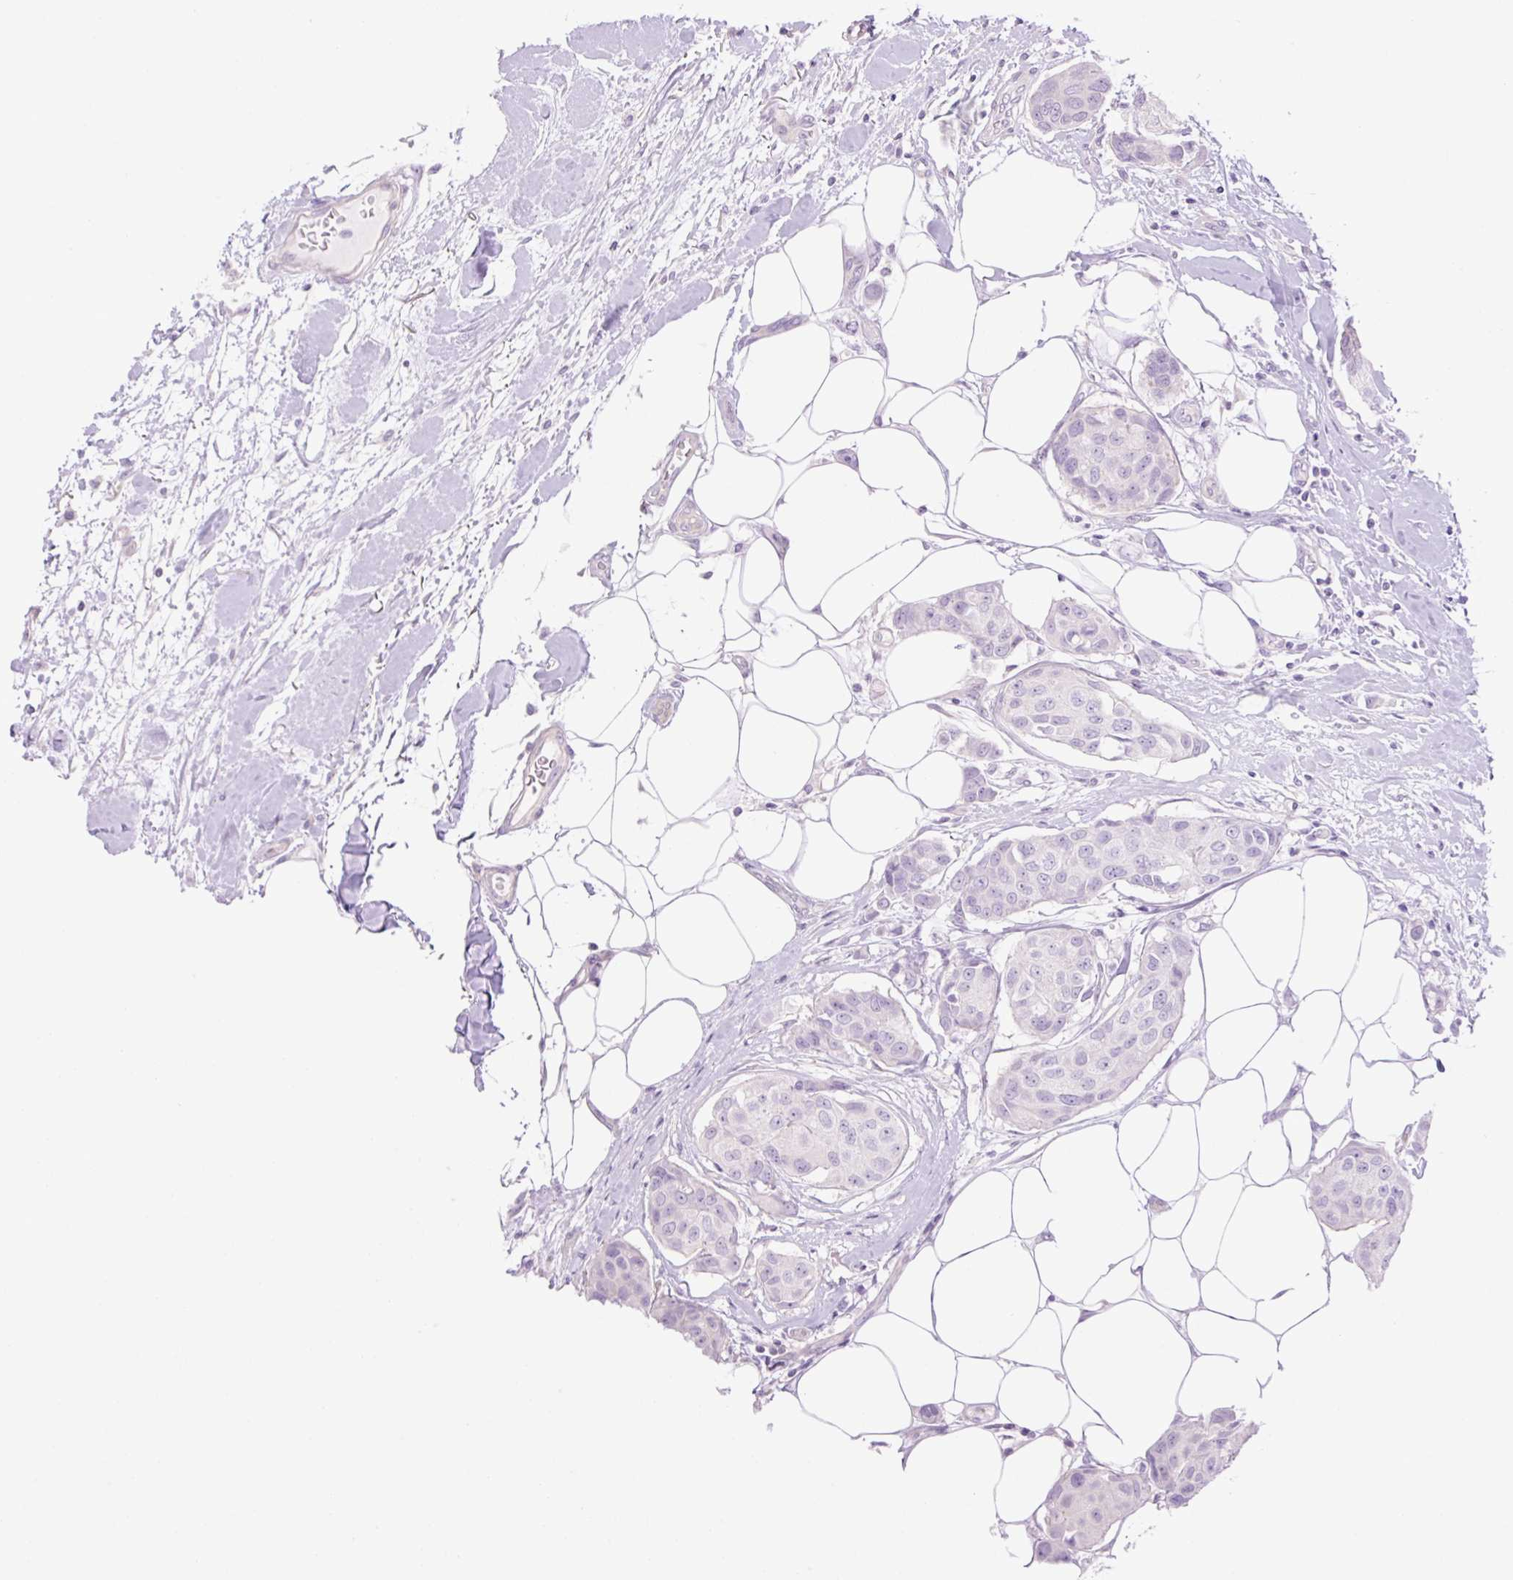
{"staining": {"intensity": "negative", "quantity": "none", "location": "none"}, "tissue": "breast cancer", "cell_type": "Tumor cells", "image_type": "cancer", "snomed": [{"axis": "morphology", "description": "Duct carcinoma"}, {"axis": "topography", "description": "Breast"}, {"axis": "topography", "description": "Lymph node"}], "caption": "High power microscopy image of an immunohistochemistry histopathology image of intraductal carcinoma (breast), revealing no significant staining in tumor cells.", "gene": "GRID2", "patient": {"sex": "female", "age": 80}}